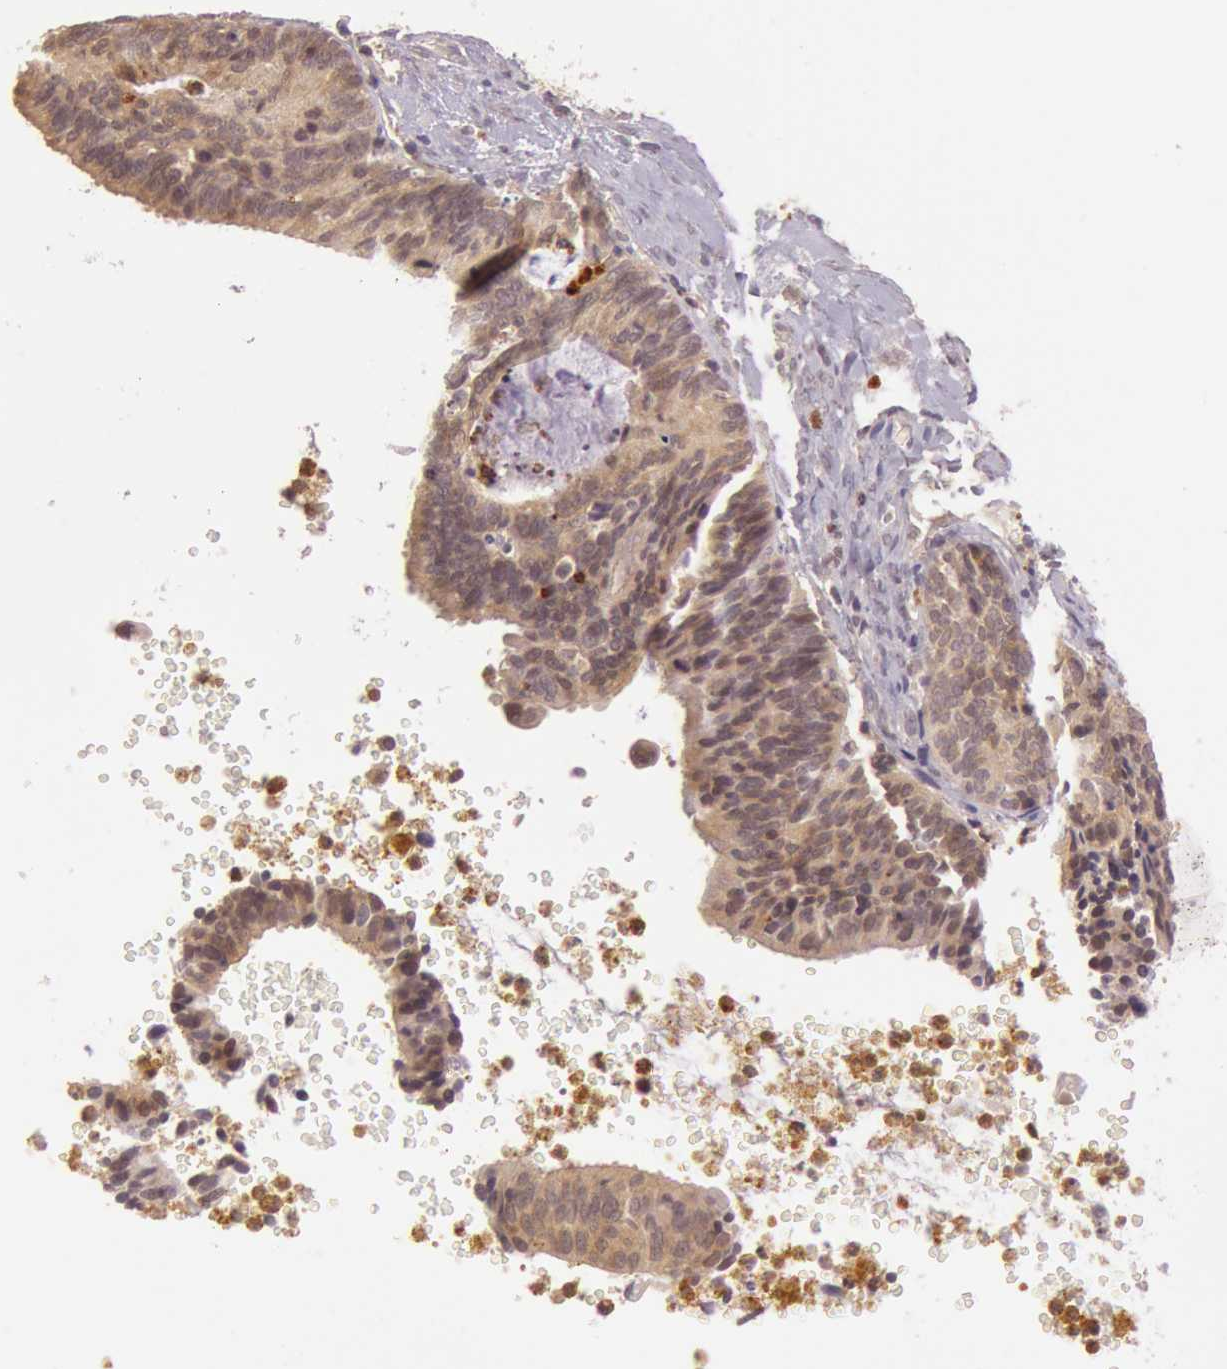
{"staining": {"intensity": "moderate", "quantity": ">75%", "location": "cytoplasmic/membranous"}, "tissue": "ovarian cancer", "cell_type": "Tumor cells", "image_type": "cancer", "snomed": [{"axis": "morphology", "description": "Carcinoma, endometroid"}, {"axis": "topography", "description": "Ovary"}], "caption": "This photomicrograph displays ovarian endometroid carcinoma stained with immunohistochemistry (IHC) to label a protein in brown. The cytoplasmic/membranous of tumor cells show moderate positivity for the protein. Nuclei are counter-stained blue.", "gene": "ATG2B", "patient": {"sex": "female", "age": 52}}